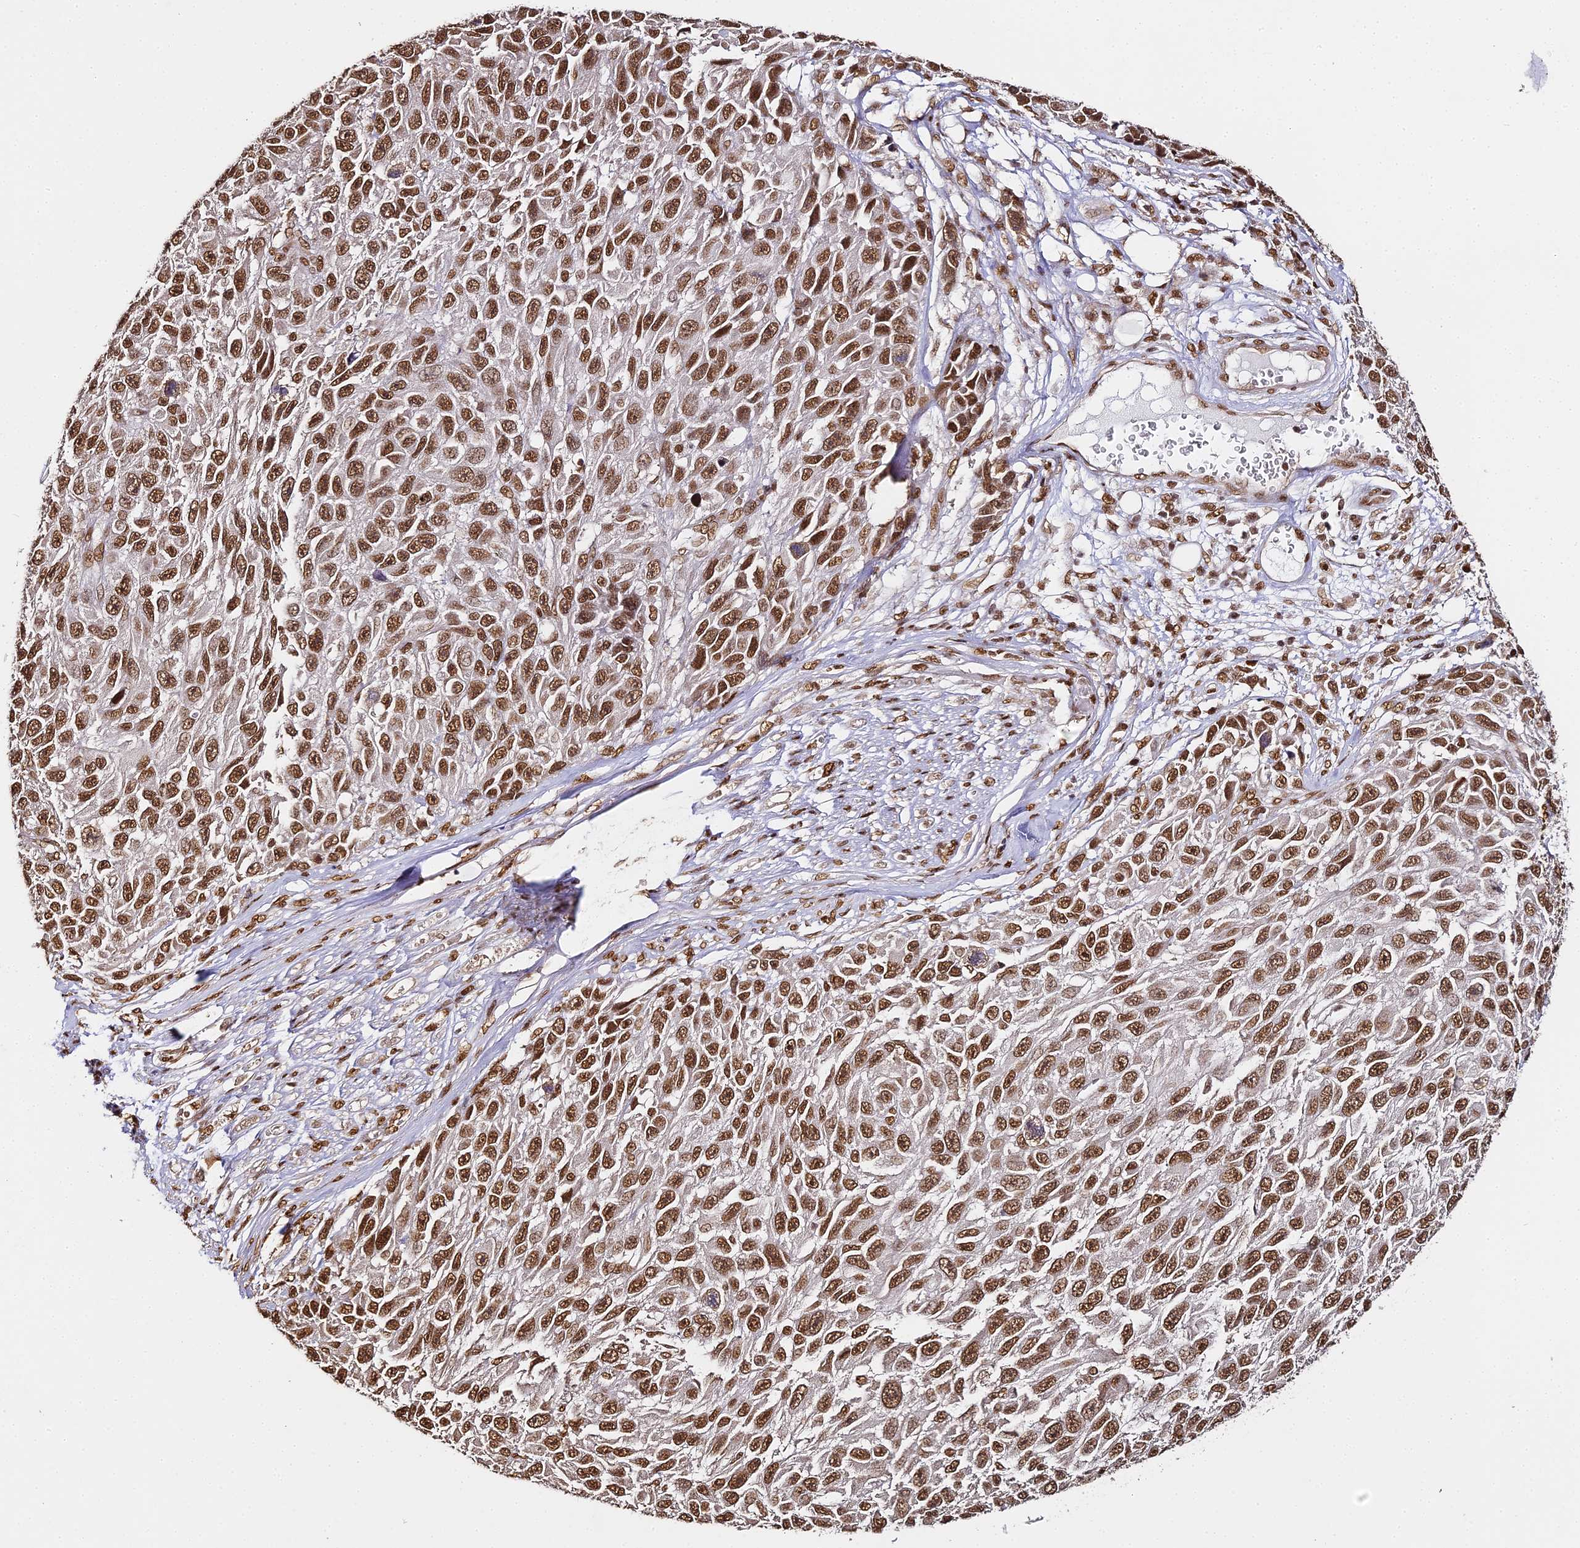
{"staining": {"intensity": "strong", "quantity": ">75%", "location": "nuclear"}, "tissue": "melanoma", "cell_type": "Tumor cells", "image_type": "cancer", "snomed": [{"axis": "morphology", "description": "Normal tissue, NOS"}, {"axis": "morphology", "description": "Malignant melanoma, NOS"}, {"axis": "topography", "description": "Skin"}], "caption": "Strong nuclear expression is present in approximately >75% of tumor cells in melanoma.", "gene": "HNRNPA1", "patient": {"sex": "female", "age": 96}}